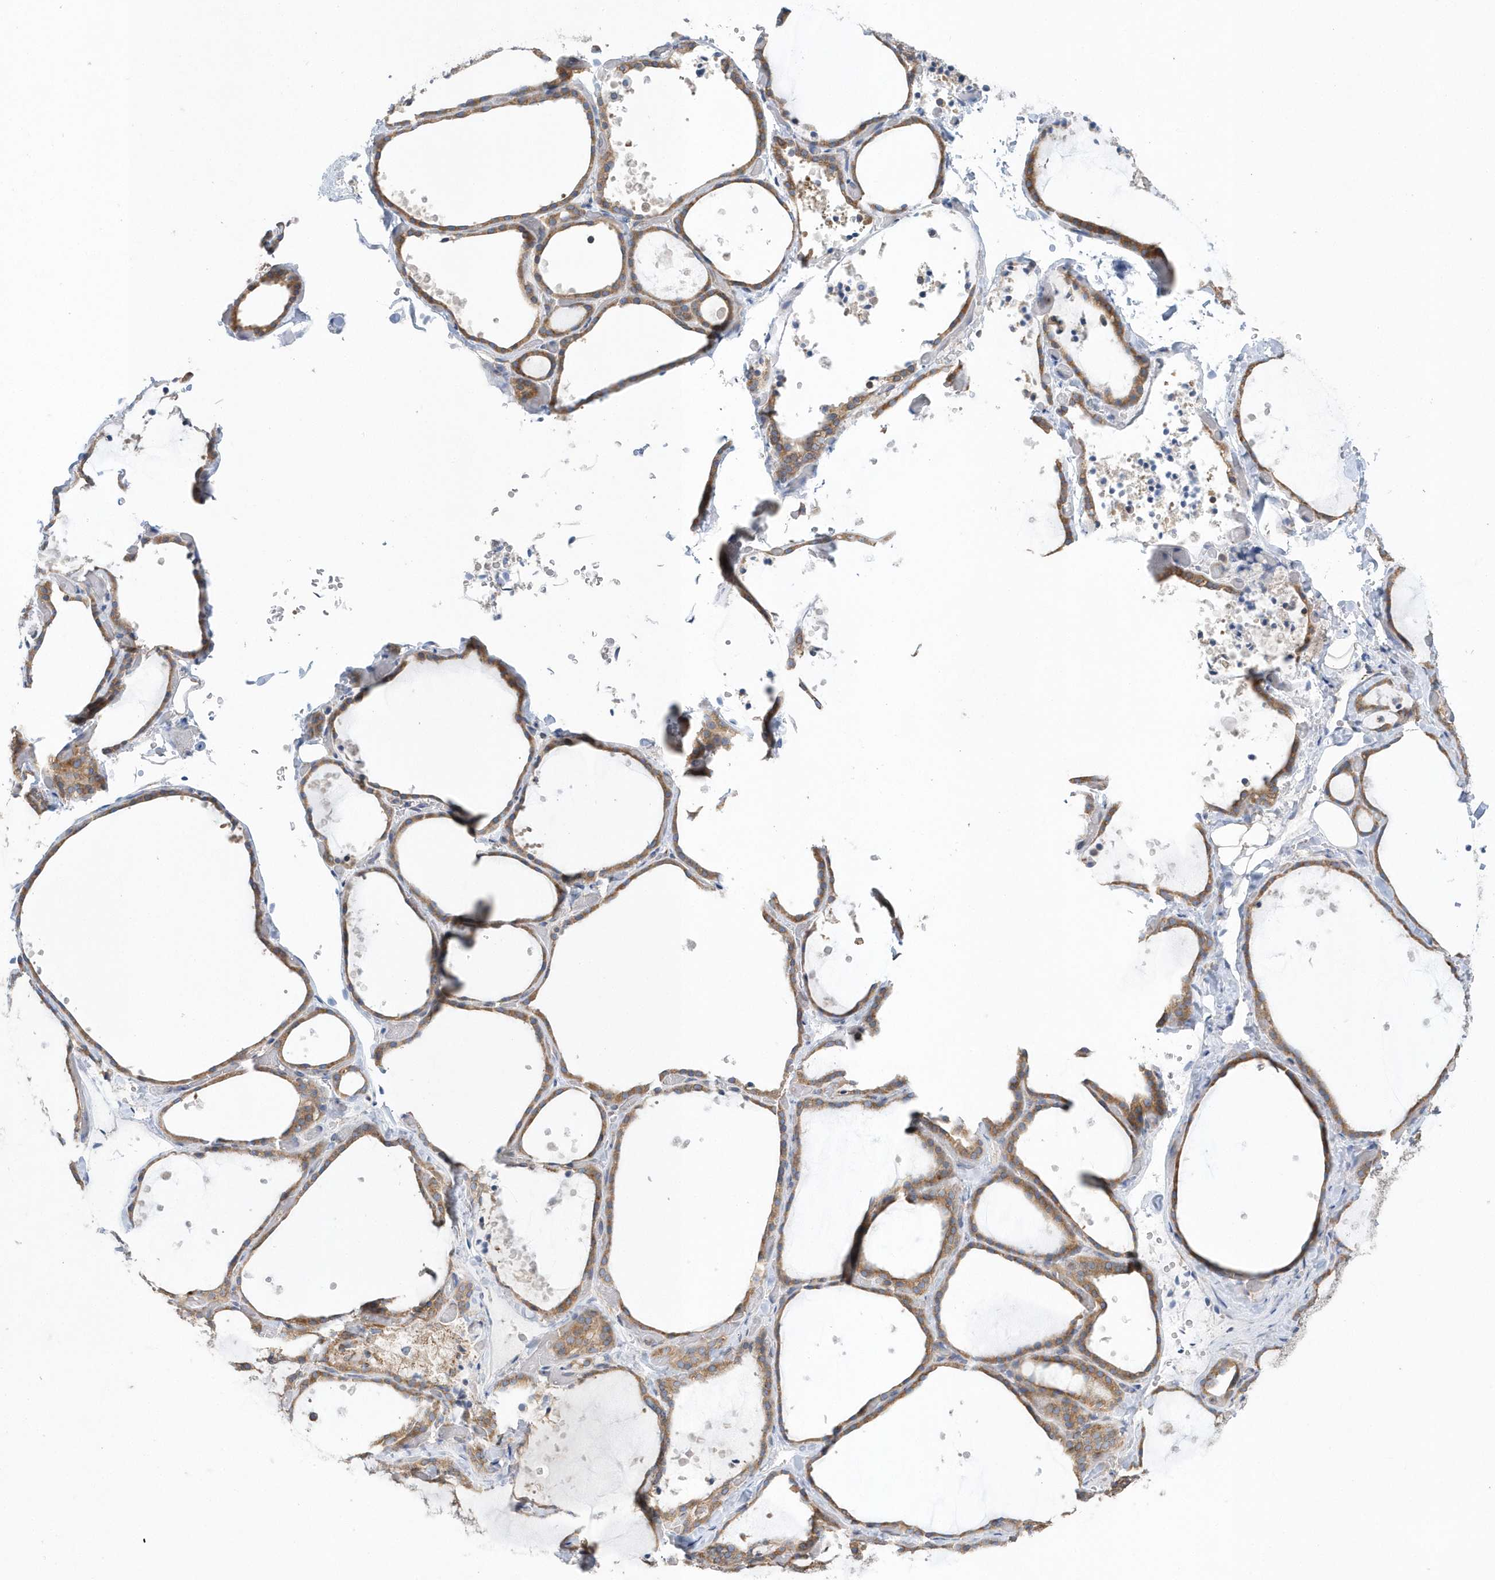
{"staining": {"intensity": "moderate", "quantity": ">75%", "location": "cytoplasmic/membranous"}, "tissue": "thyroid gland", "cell_type": "Glandular cells", "image_type": "normal", "snomed": [{"axis": "morphology", "description": "Normal tissue, NOS"}, {"axis": "topography", "description": "Thyroid gland"}], "caption": "This image exhibits benign thyroid gland stained with immunohistochemistry (IHC) to label a protein in brown. The cytoplasmic/membranous of glandular cells show moderate positivity for the protein. Nuclei are counter-stained blue.", "gene": "SPATA5", "patient": {"sex": "female", "age": 44}}